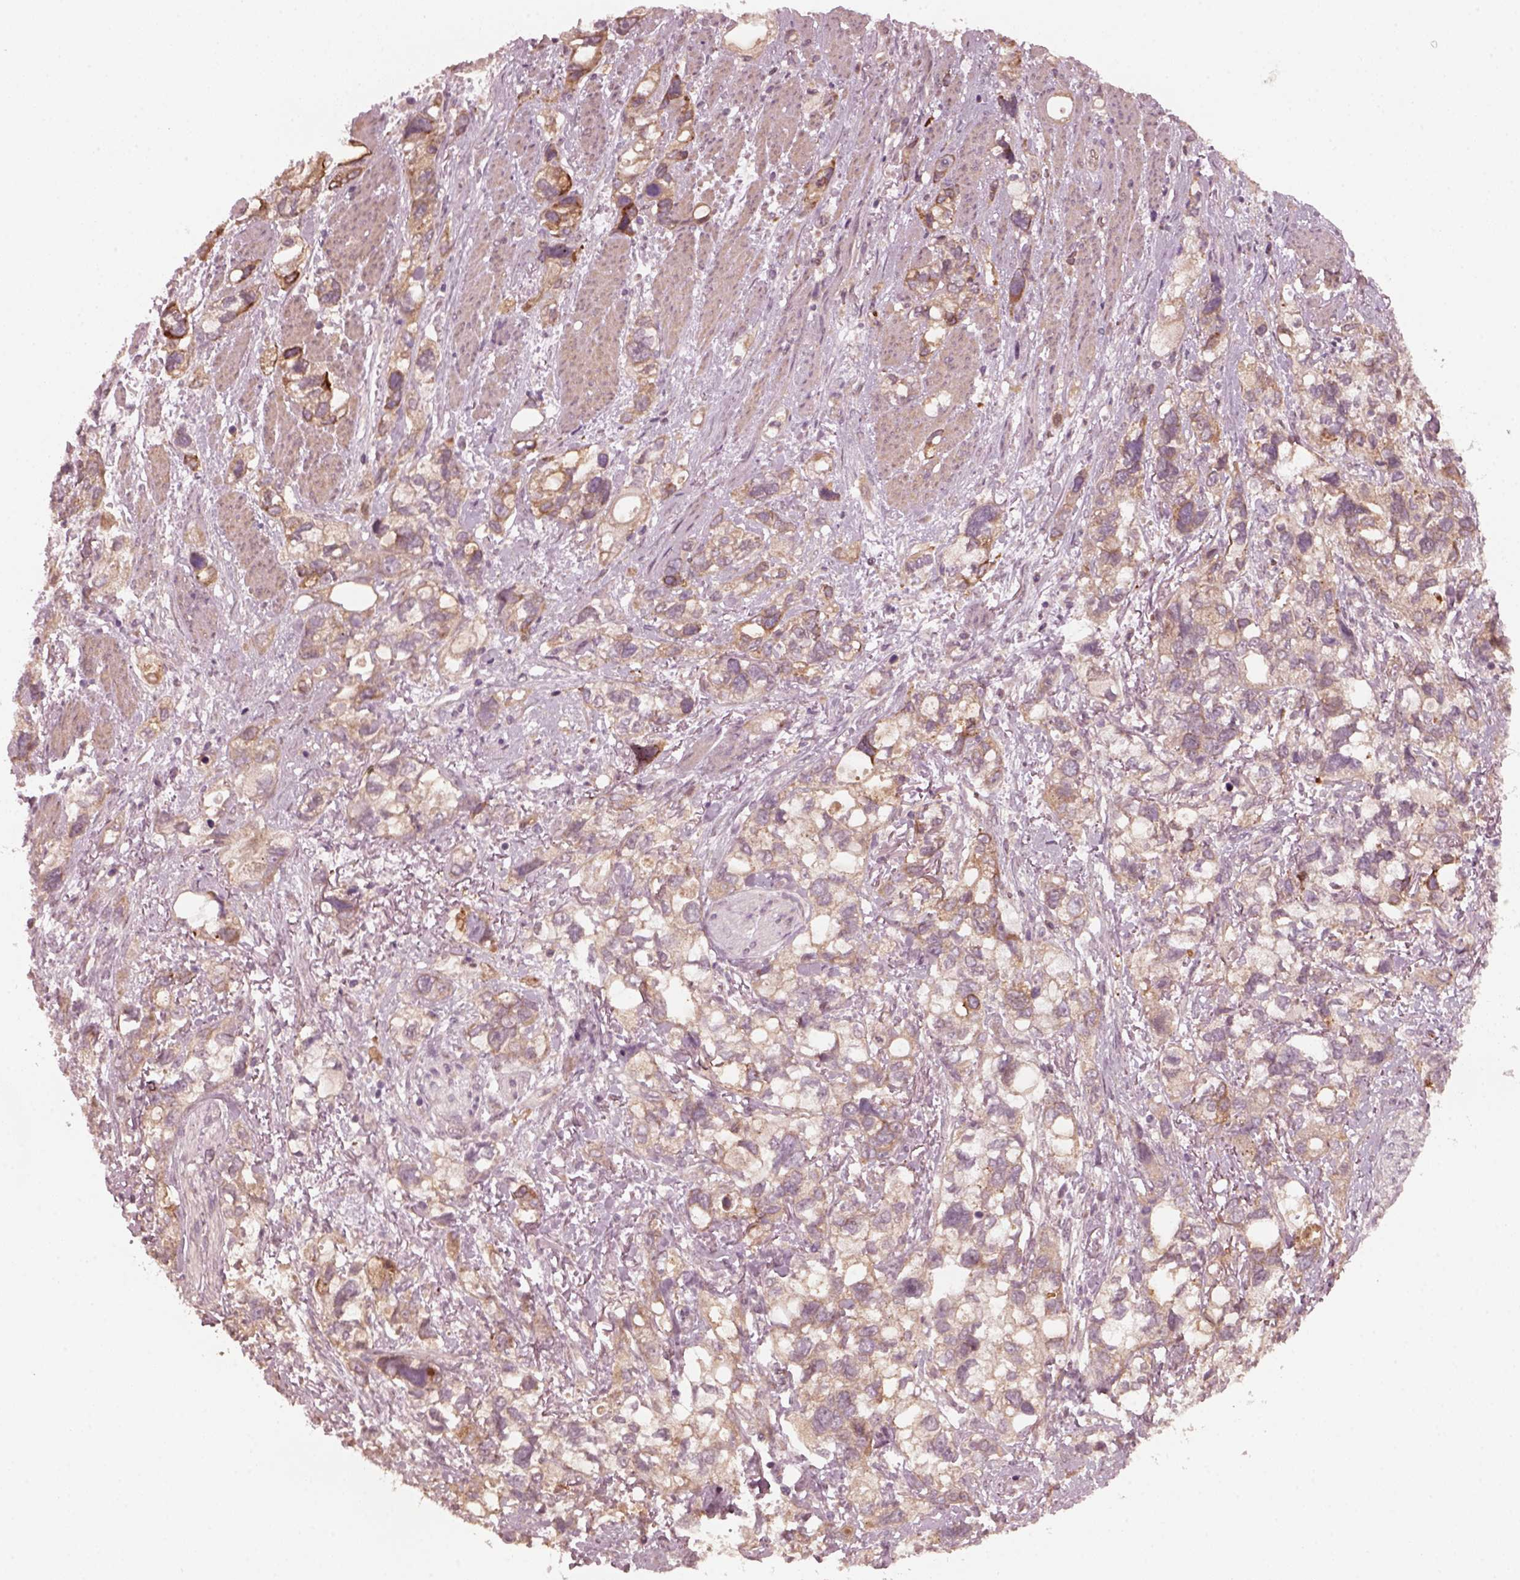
{"staining": {"intensity": "weak", "quantity": ">75%", "location": "cytoplasmic/membranous"}, "tissue": "stomach cancer", "cell_type": "Tumor cells", "image_type": "cancer", "snomed": [{"axis": "morphology", "description": "Adenocarcinoma, NOS"}, {"axis": "topography", "description": "Stomach, upper"}], "caption": "Tumor cells demonstrate low levels of weak cytoplasmic/membranous staining in about >75% of cells in human stomach cancer. (DAB (3,3'-diaminobenzidine) IHC, brown staining for protein, blue staining for nuclei).", "gene": "FAF2", "patient": {"sex": "female", "age": 81}}